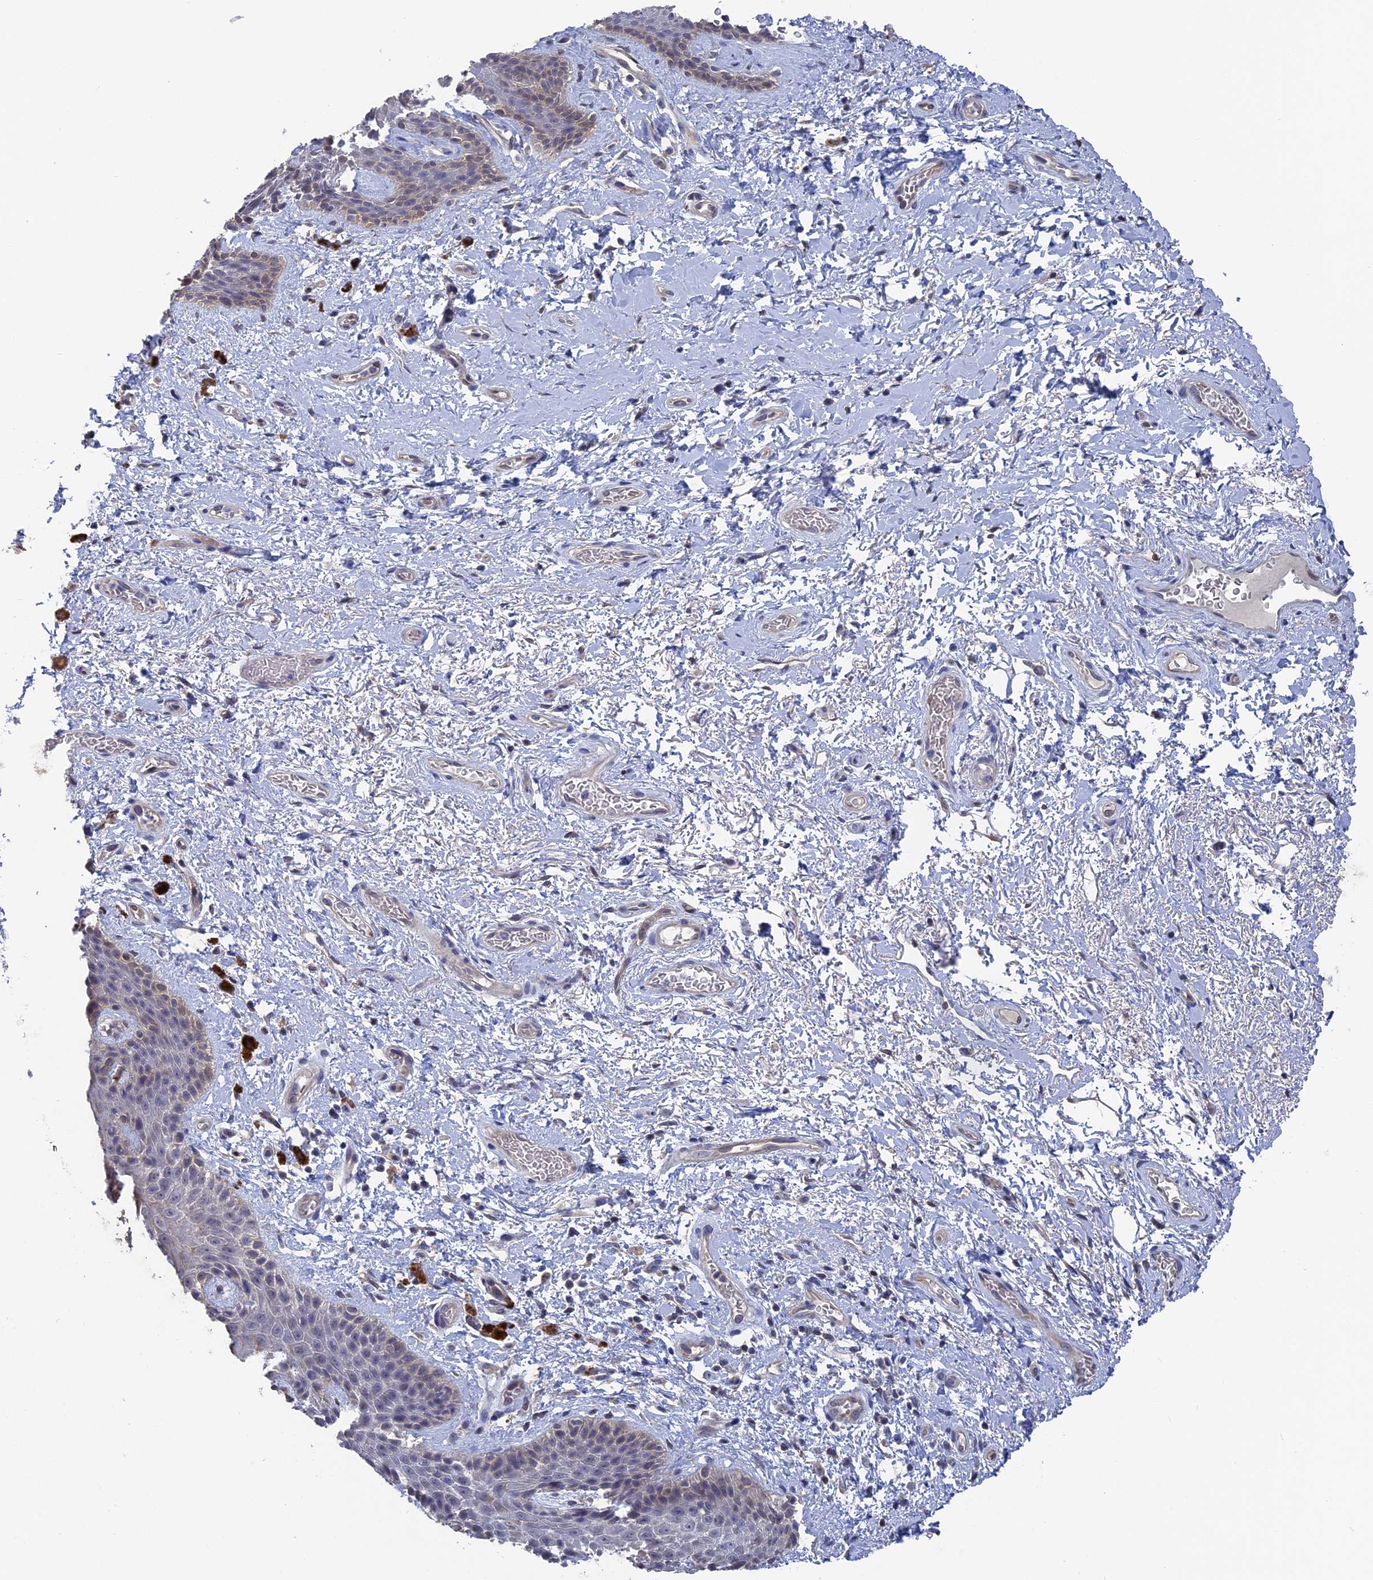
{"staining": {"intensity": "negative", "quantity": "none", "location": "none"}, "tissue": "skin", "cell_type": "Epidermal cells", "image_type": "normal", "snomed": [{"axis": "morphology", "description": "Normal tissue, NOS"}, {"axis": "topography", "description": "Anal"}], "caption": "This is an immunohistochemistry photomicrograph of benign human skin. There is no expression in epidermal cells.", "gene": "NUTF2", "patient": {"sex": "female", "age": 46}}